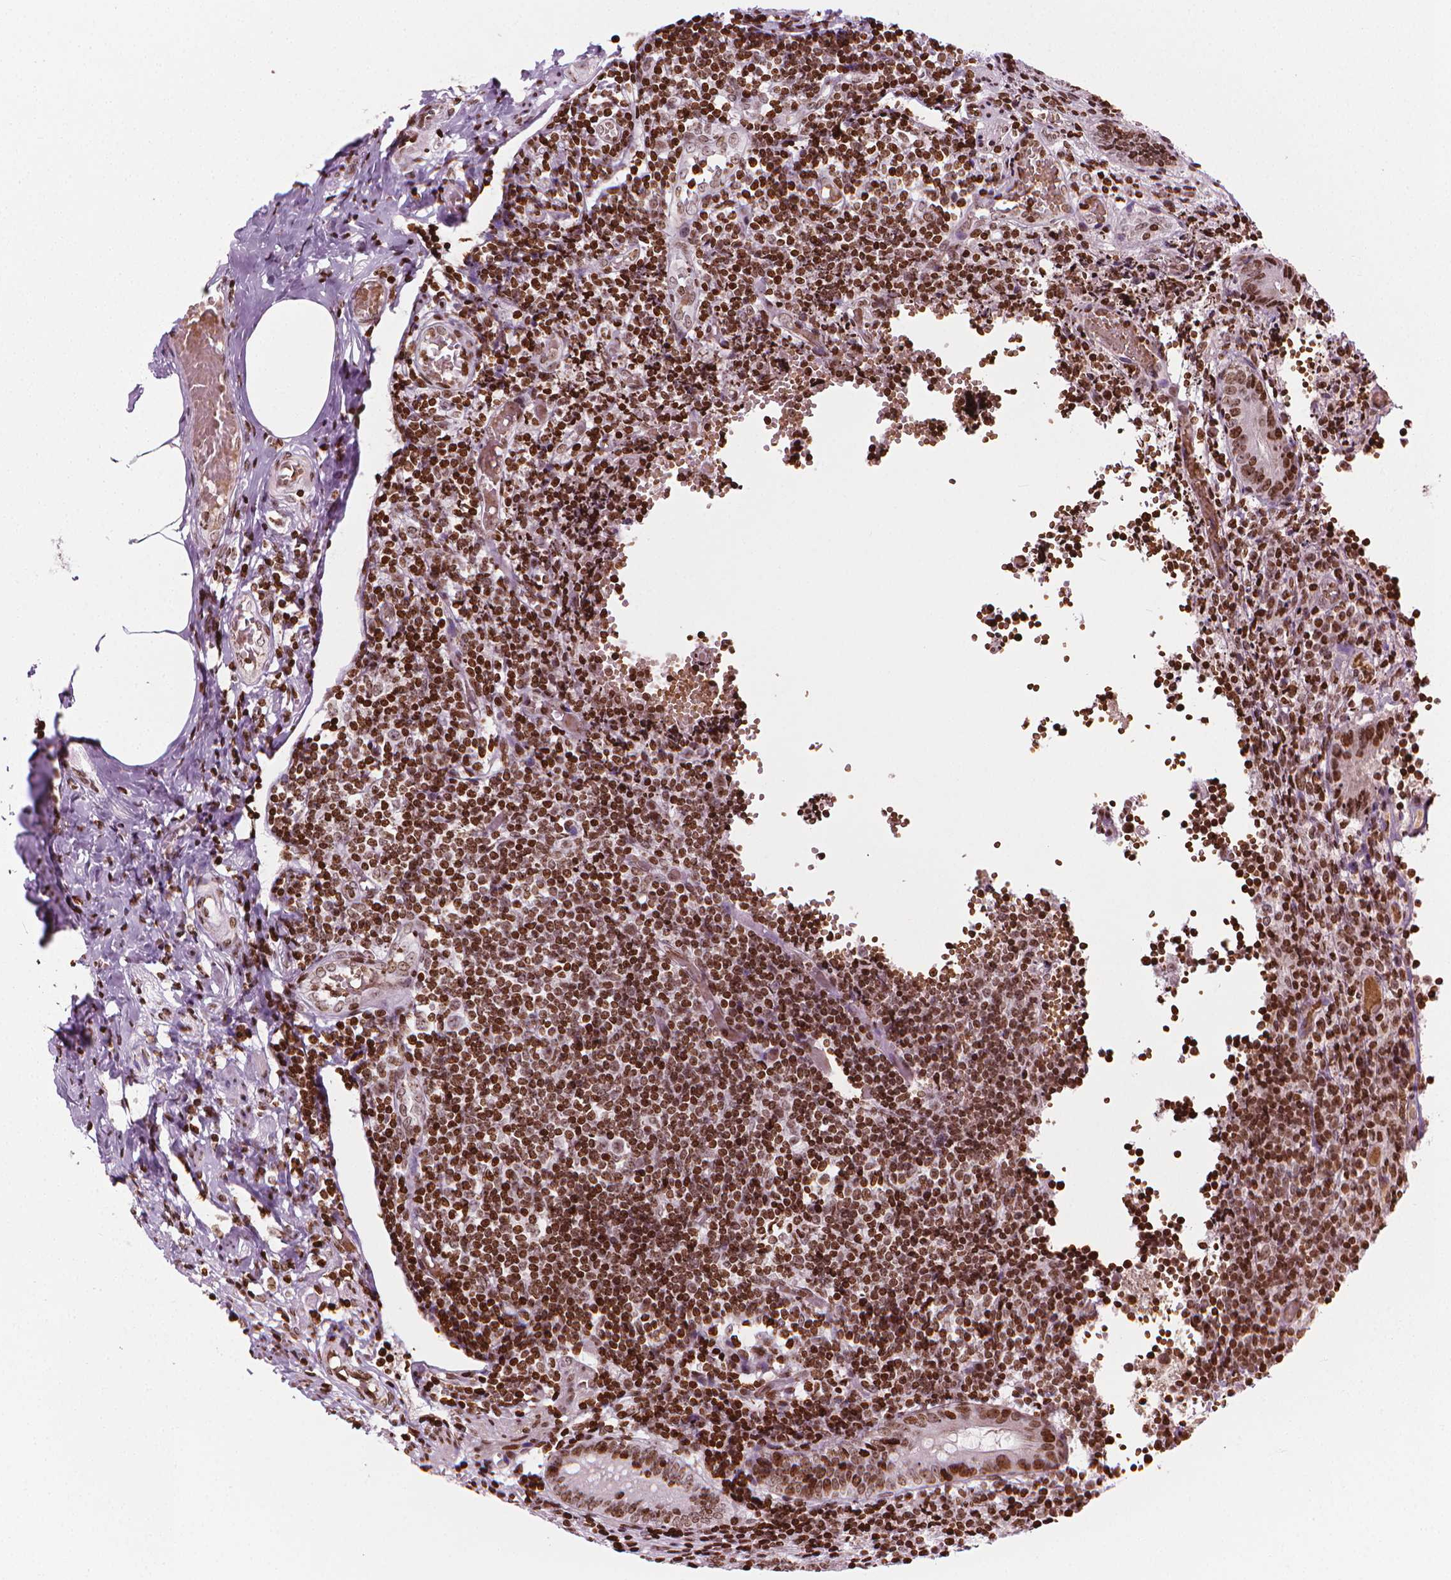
{"staining": {"intensity": "strong", "quantity": ">75%", "location": "nuclear"}, "tissue": "appendix", "cell_type": "Glandular cells", "image_type": "normal", "snomed": [{"axis": "morphology", "description": "Normal tissue, NOS"}, {"axis": "topography", "description": "Appendix"}], "caption": "Immunohistochemistry image of normal appendix: human appendix stained using immunohistochemistry (IHC) shows high levels of strong protein expression localized specifically in the nuclear of glandular cells, appearing as a nuclear brown color.", "gene": "PIP4K2A", "patient": {"sex": "female", "age": 32}}